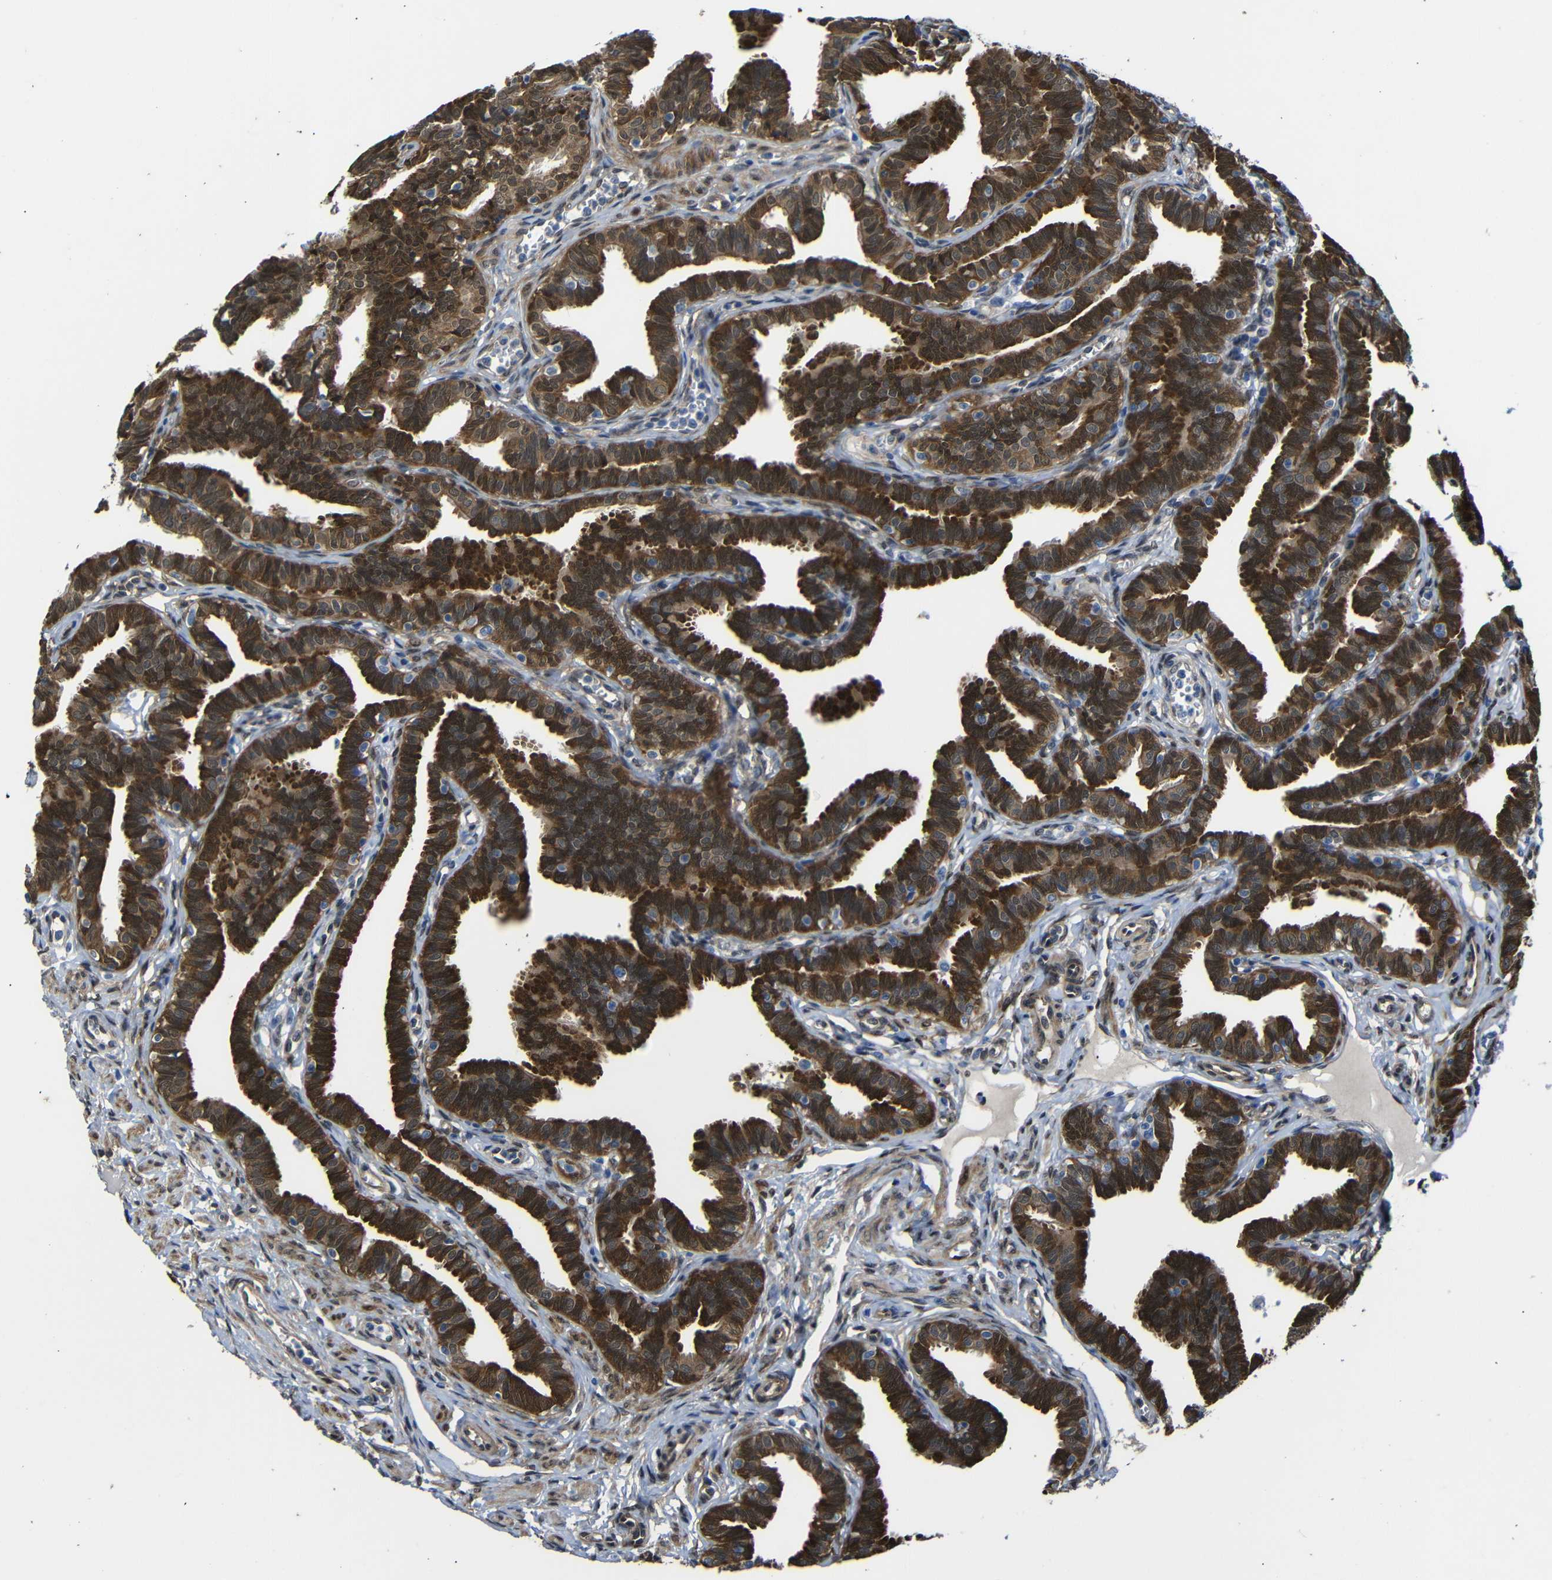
{"staining": {"intensity": "strong", "quantity": ">75%", "location": "cytoplasmic/membranous,nuclear"}, "tissue": "fallopian tube", "cell_type": "Glandular cells", "image_type": "normal", "snomed": [{"axis": "morphology", "description": "Normal tissue, NOS"}, {"axis": "topography", "description": "Fallopian tube"}, {"axis": "topography", "description": "Ovary"}], "caption": "Brown immunohistochemical staining in normal human fallopian tube reveals strong cytoplasmic/membranous,nuclear staining in about >75% of glandular cells.", "gene": "YAP1", "patient": {"sex": "female", "age": 23}}